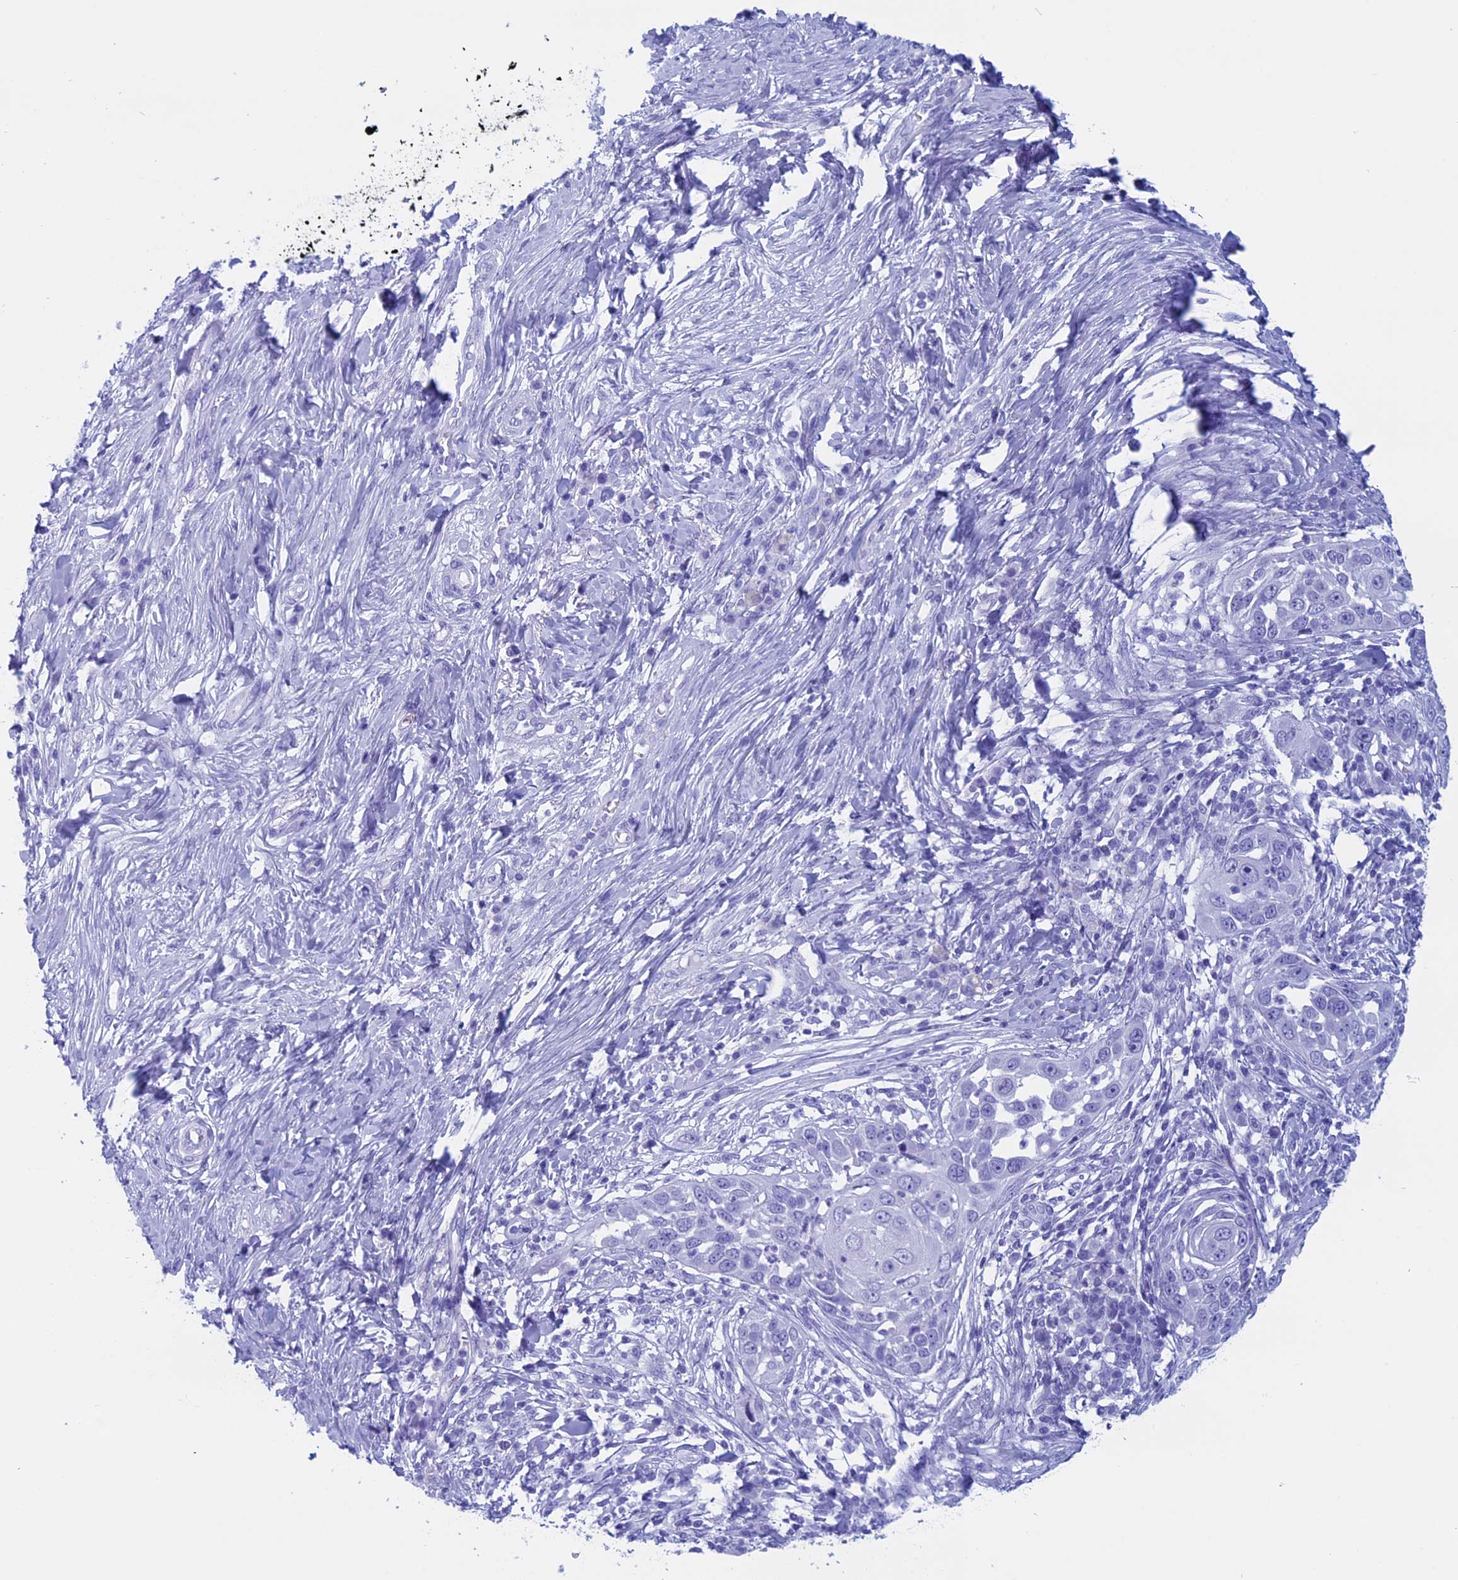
{"staining": {"intensity": "negative", "quantity": "none", "location": "none"}, "tissue": "skin cancer", "cell_type": "Tumor cells", "image_type": "cancer", "snomed": [{"axis": "morphology", "description": "Squamous cell carcinoma, NOS"}, {"axis": "topography", "description": "Skin"}], "caption": "The photomicrograph exhibits no significant staining in tumor cells of squamous cell carcinoma (skin).", "gene": "FAM169A", "patient": {"sex": "female", "age": 44}}